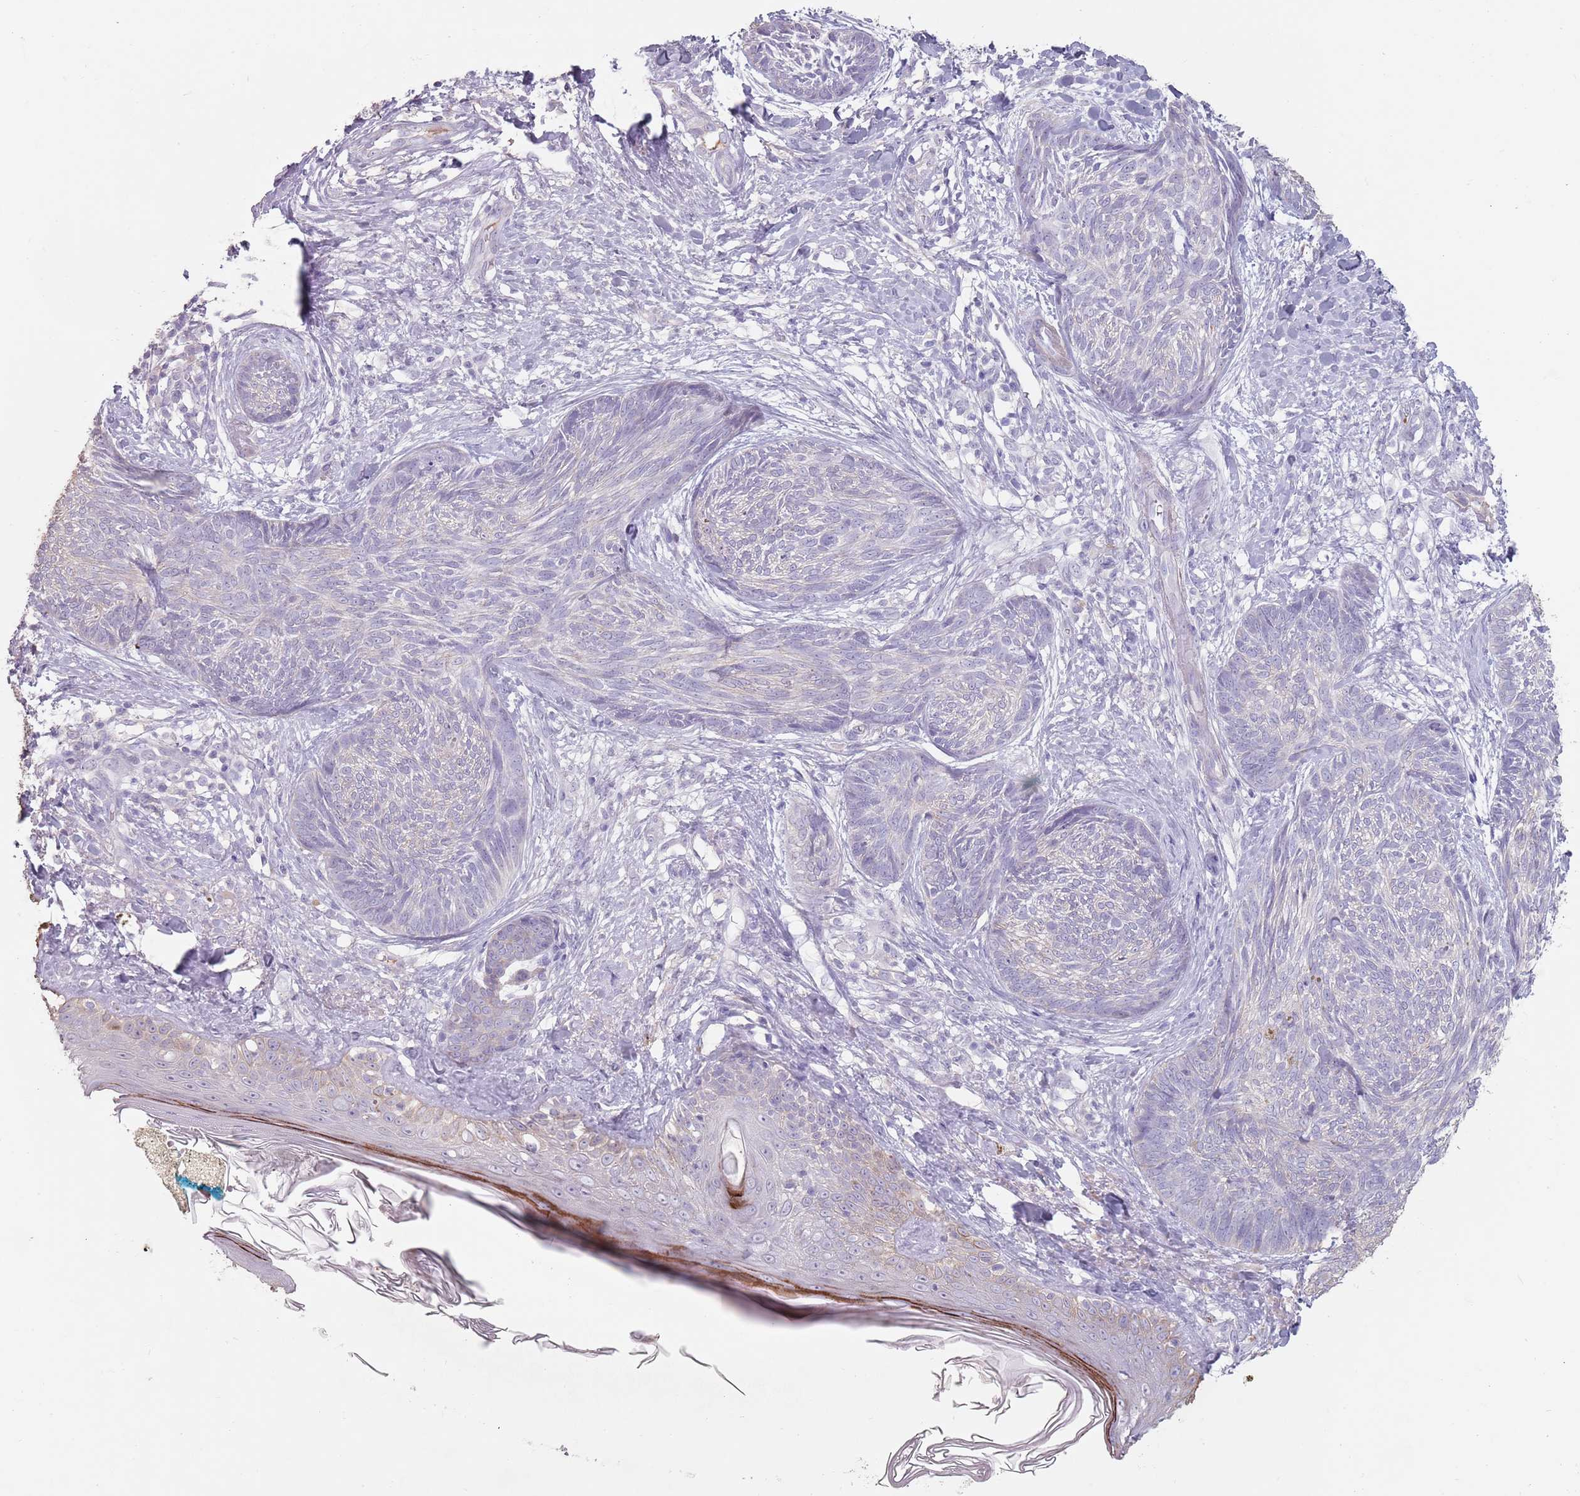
{"staining": {"intensity": "negative", "quantity": "none", "location": "none"}, "tissue": "skin cancer", "cell_type": "Tumor cells", "image_type": "cancer", "snomed": [{"axis": "morphology", "description": "Basal cell carcinoma"}, {"axis": "topography", "description": "Skin"}], "caption": "Skin cancer was stained to show a protein in brown. There is no significant staining in tumor cells.", "gene": "STYK1", "patient": {"sex": "male", "age": 73}}